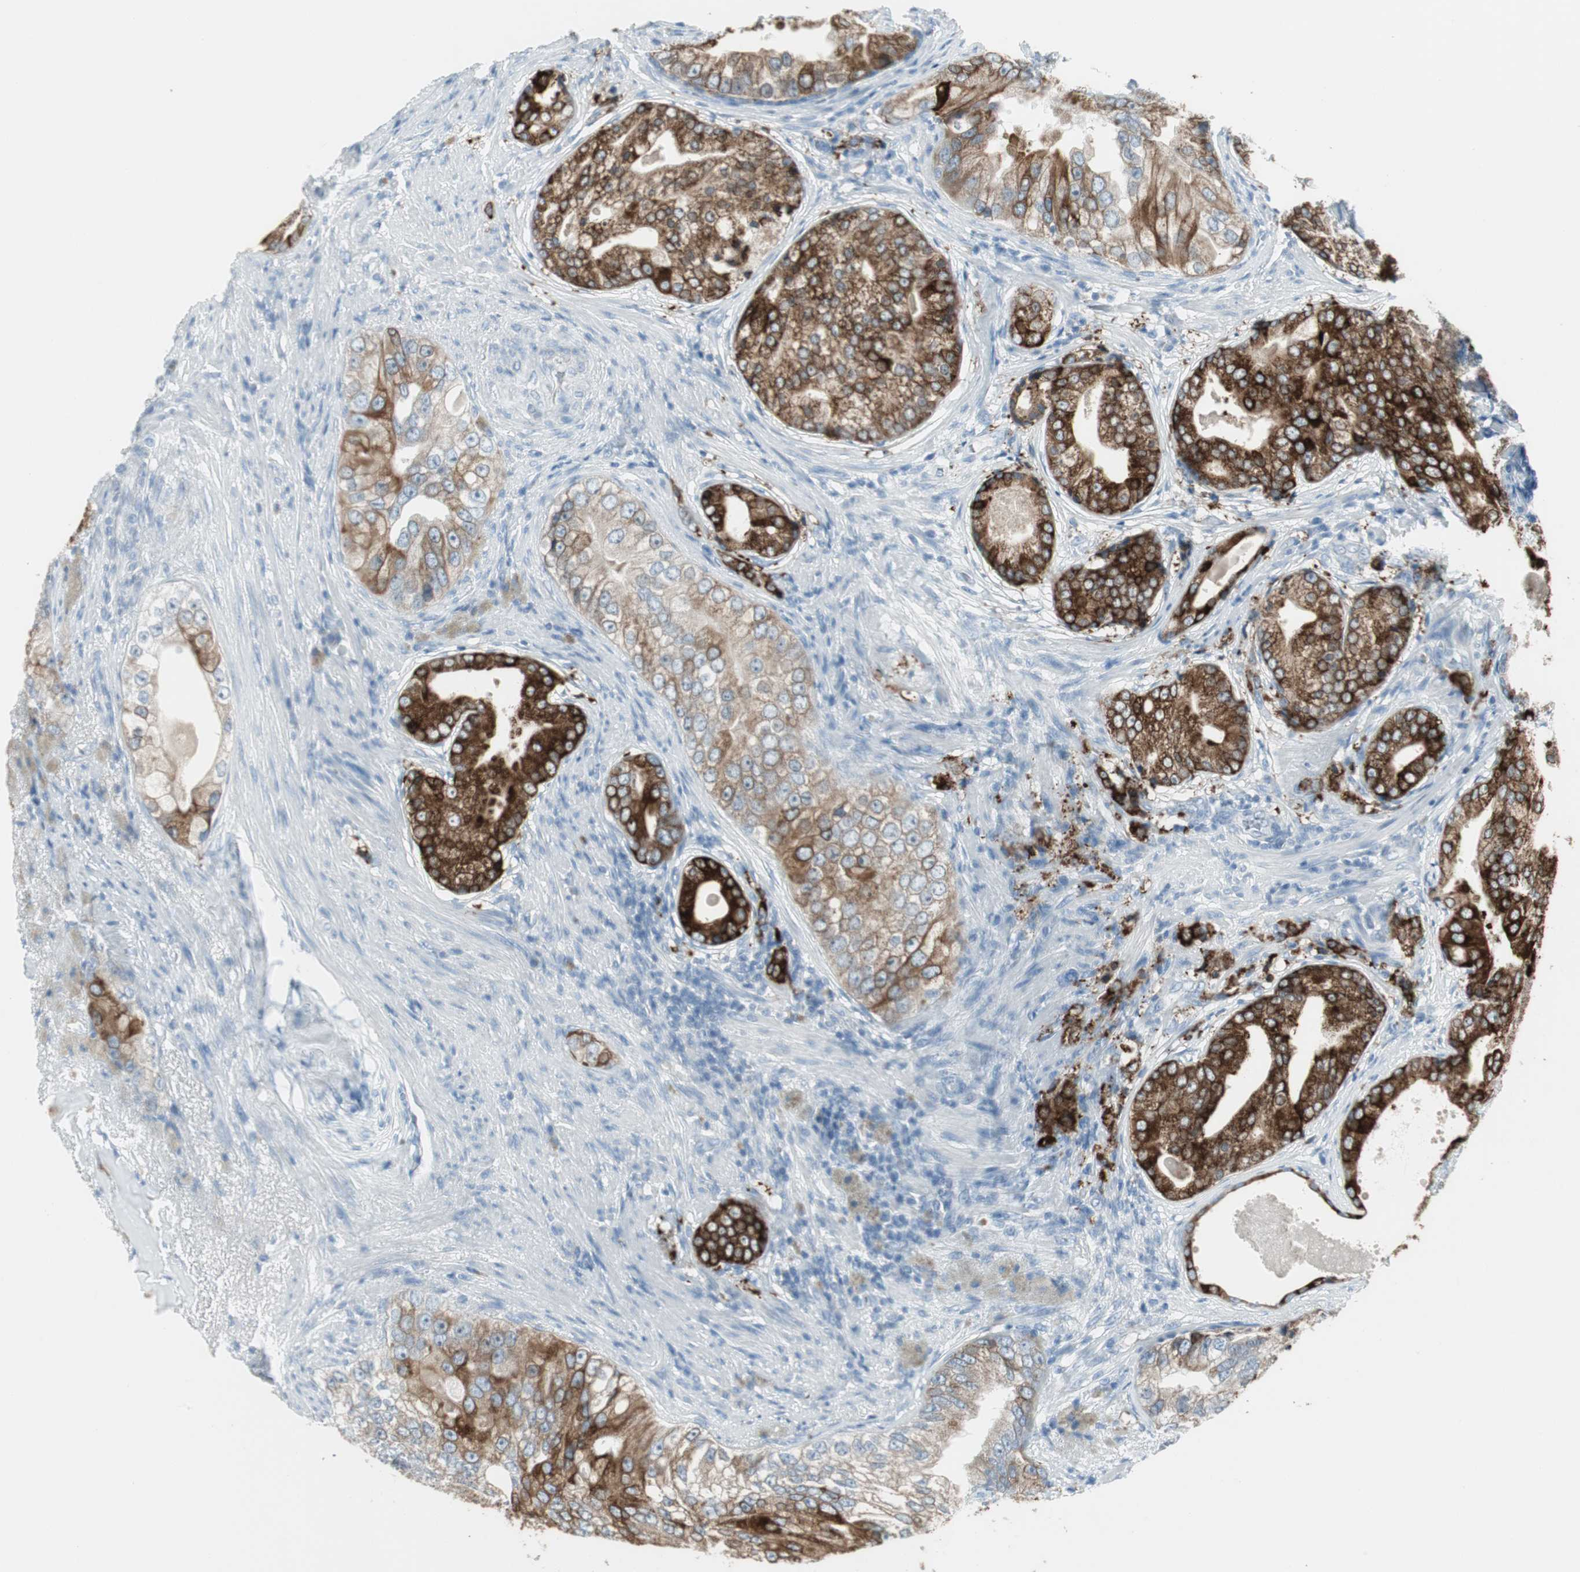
{"staining": {"intensity": "strong", "quantity": ">75%", "location": "cytoplasmic/membranous"}, "tissue": "prostate cancer", "cell_type": "Tumor cells", "image_type": "cancer", "snomed": [{"axis": "morphology", "description": "Adenocarcinoma, High grade"}, {"axis": "topography", "description": "Prostate"}], "caption": "Protein staining of prostate cancer (adenocarcinoma (high-grade)) tissue shows strong cytoplasmic/membranous expression in approximately >75% of tumor cells.", "gene": "AGR2", "patient": {"sex": "male", "age": 66}}